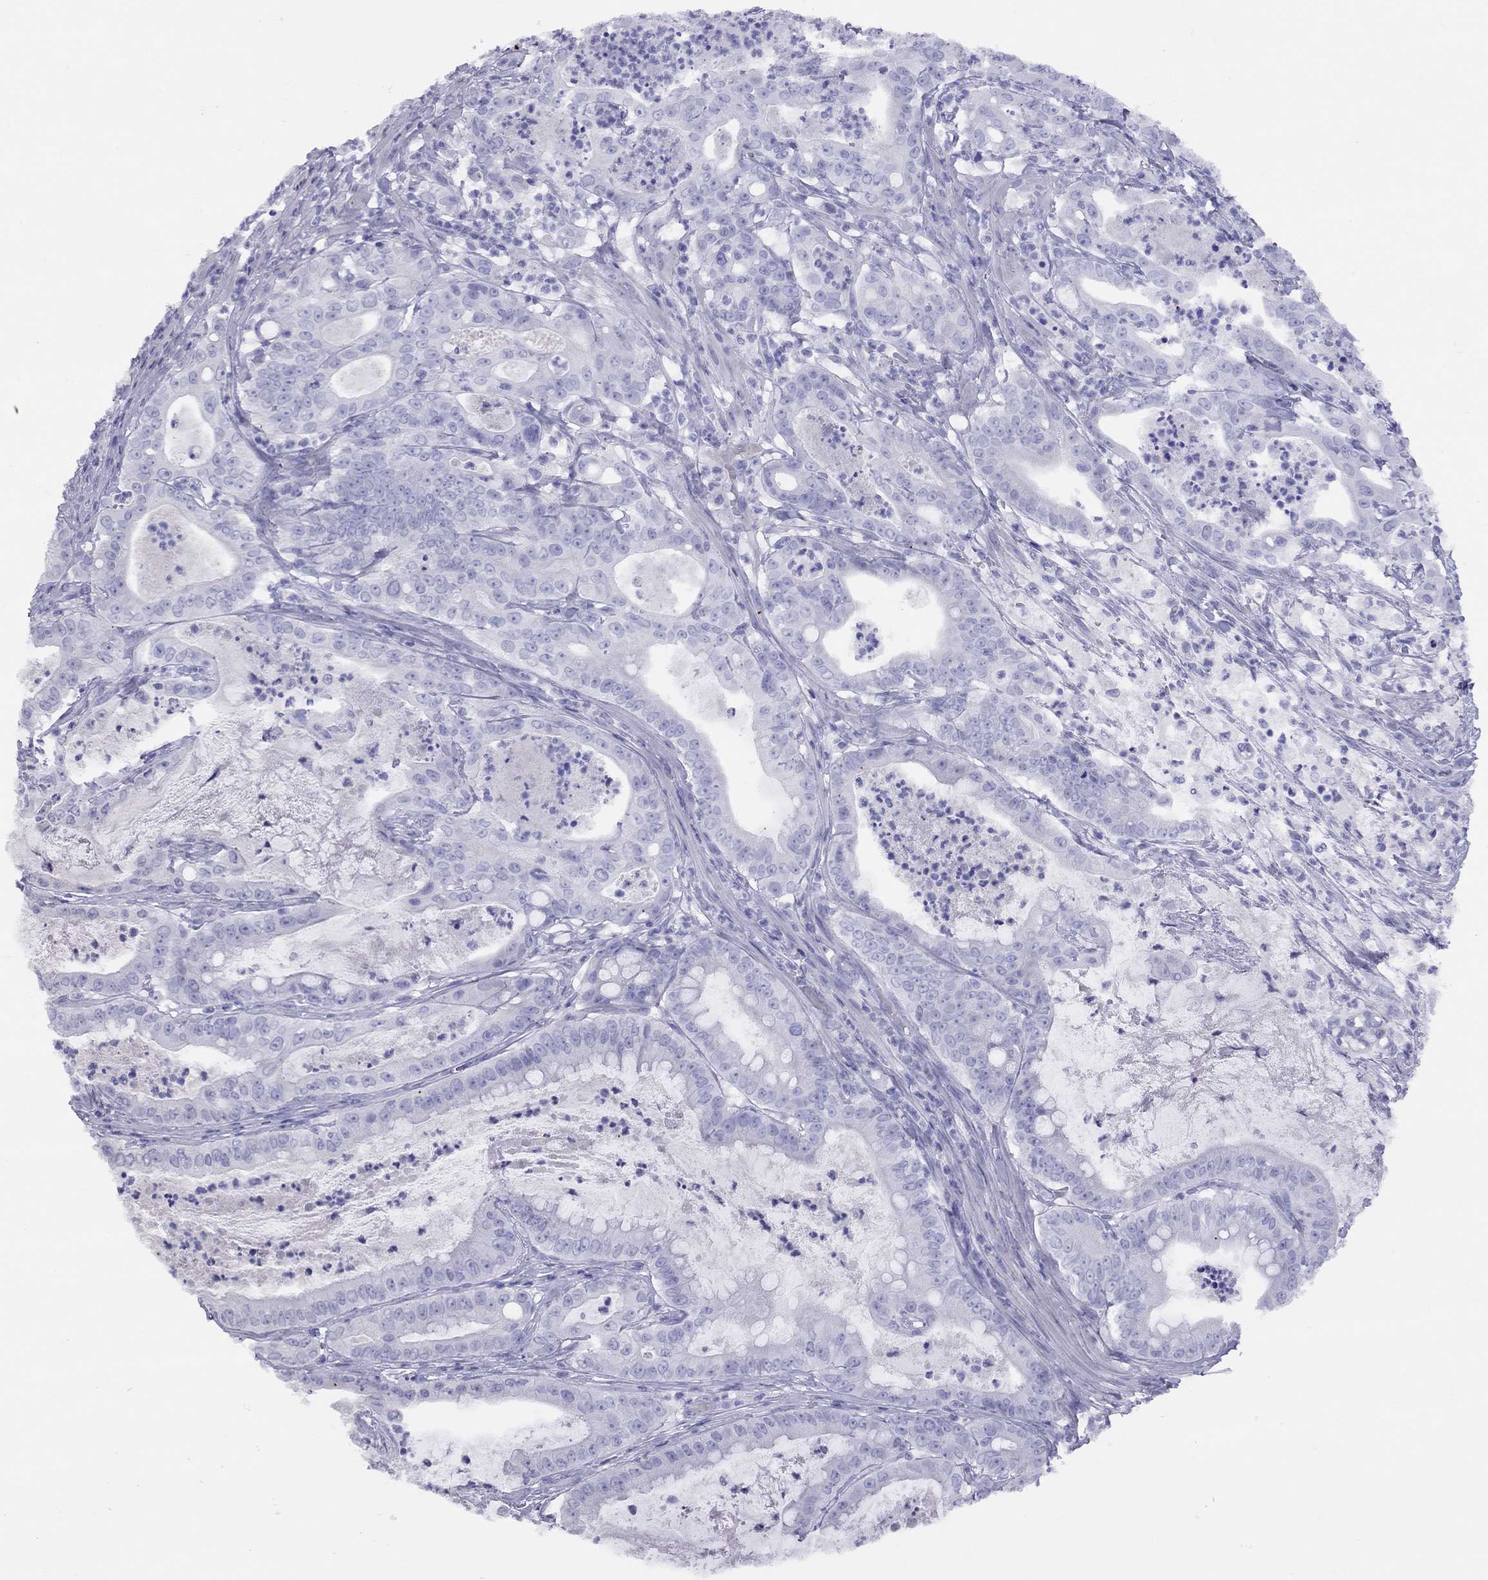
{"staining": {"intensity": "negative", "quantity": "none", "location": "none"}, "tissue": "pancreatic cancer", "cell_type": "Tumor cells", "image_type": "cancer", "snomed": [{"axis": "morphology", "description": "Adenocarcinoma, NOS"}, {"axis": "topography", "description": "Pancreas"}], "caption": "Immunohistochemistry (IHC) of adenocarcinoma (pancreatic) demonstrates no staining in tumor cells.", "gene": "GRIA2", "patient": {"sex": "male", "age": 71}}